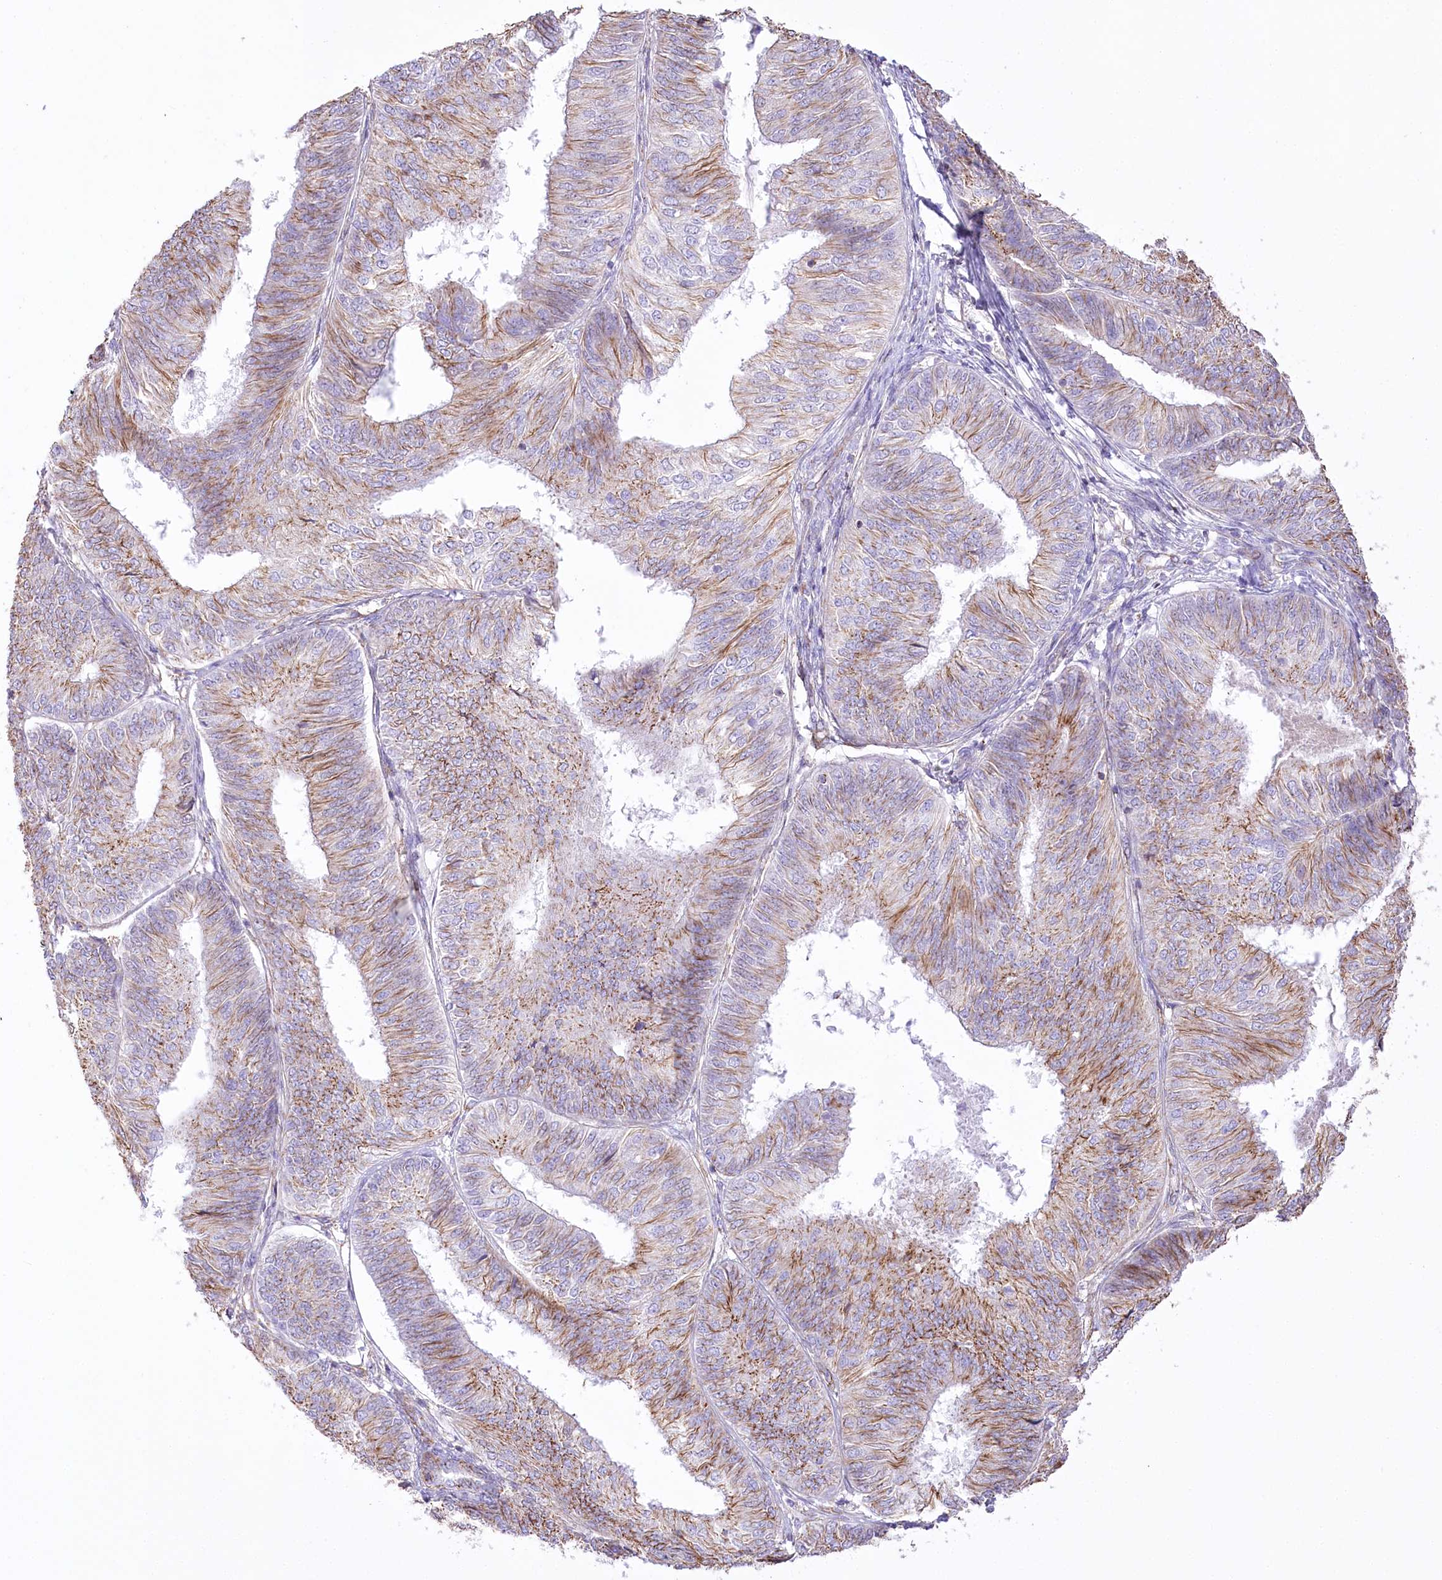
{"staining": {"intensity": "moderate", "quantity": "25%-75%", "location": "cytoplasmic/membranous"}, "tissue": "endometrial cancer", "cell_type": "Tumor cells", "image_type": "cancer", "snomed": [{"axis": "morphology", "description": "Adenocarcinoma, NOS"}, {"axis": "topography", "description": "Endometrium"}], "caption": "About 25%-75% of tumor cells in human adenocarcinoma (endometrial) reveal moderate cytoplasmic/membranous protein positivity as visualized by brown immunohistochemical staining.", "gene": "FAM216A", "patient": {"sex": "female", "age": 58}}